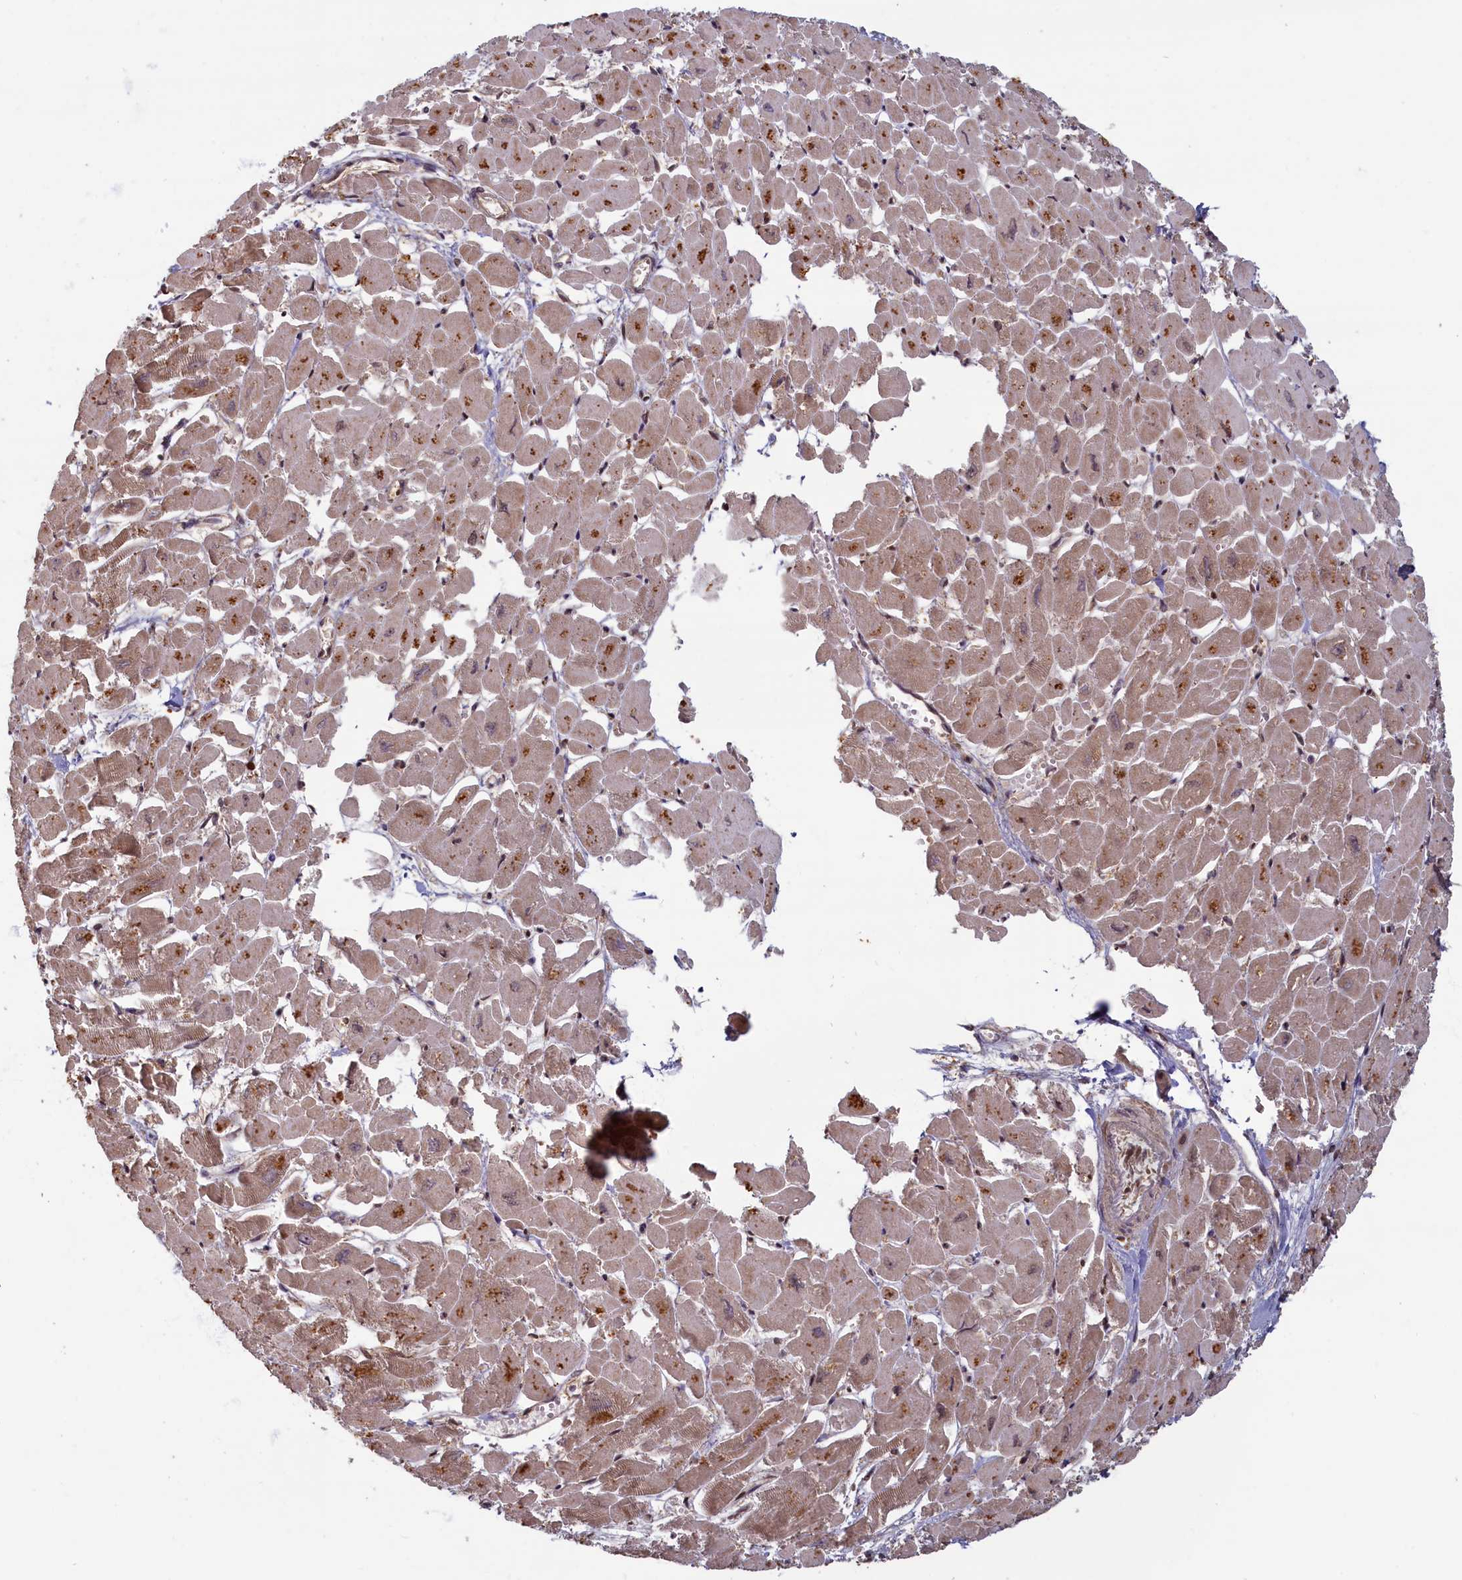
{"staining": {"intensity": "moderate", "quantity": "25%-75%", "location": "cytoplasmic/membranous,nuclear"}, "tissue": "heart muscle", "cell_type": "Cardiomyocytes", "image_type": "normal", "snomed": [{"axis": "morphology", "description": "Normal tissue, NOS"}, {"axis": "topography", "description": "Heart"}], "caption": "This photomicrograph displays IHC staining of normal heart muscle, with medium moderate cytoplasmic/membranous,nuclear expression in about 25%-75% of cardiomyocytes.", "gene": "HIF3A", "patient": {"sex": "male", "age": 54}}